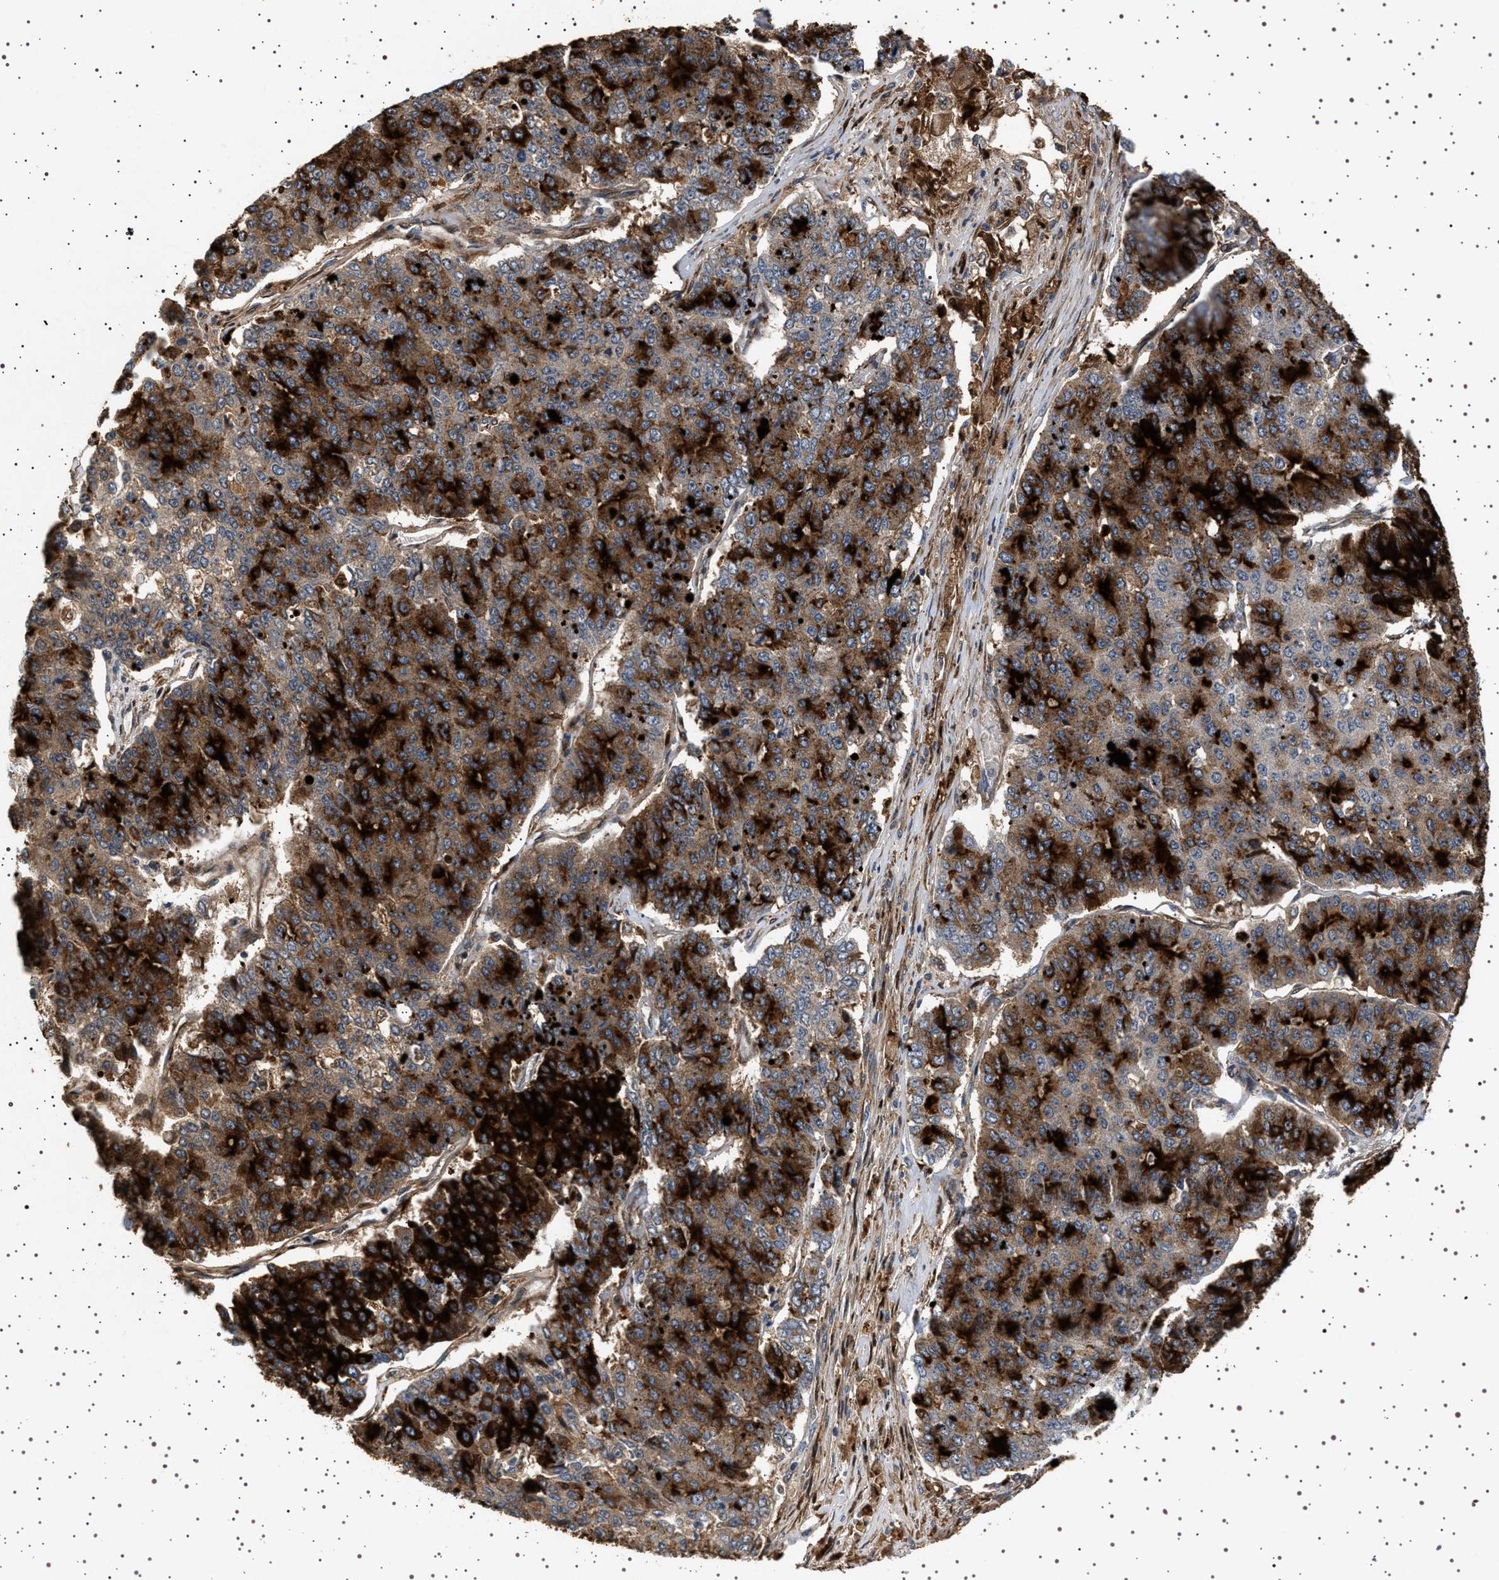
{"staining": {"intensity": "strong", "quantity": ">75%", "location": "cytoplasmic/membranous"}, "tissue": "pancreatic cancer", "cell_type": "Tumor cells", "image_type": "cancer", "snomed": [{"axis": "morphology", "description": "Adenocarcinoma, NOS"}, {"axis": "topography", "description": "Pancreas"}], "caption": "Human adenocarcinoma (pancreatic) stained for a protein (brown) demonstrates strong cytoplasmic/membranous positive positivity in about >75% of tumor cells.", "gene": "GUCY1B1", "patient": {"sex": "male", "age": 50}}